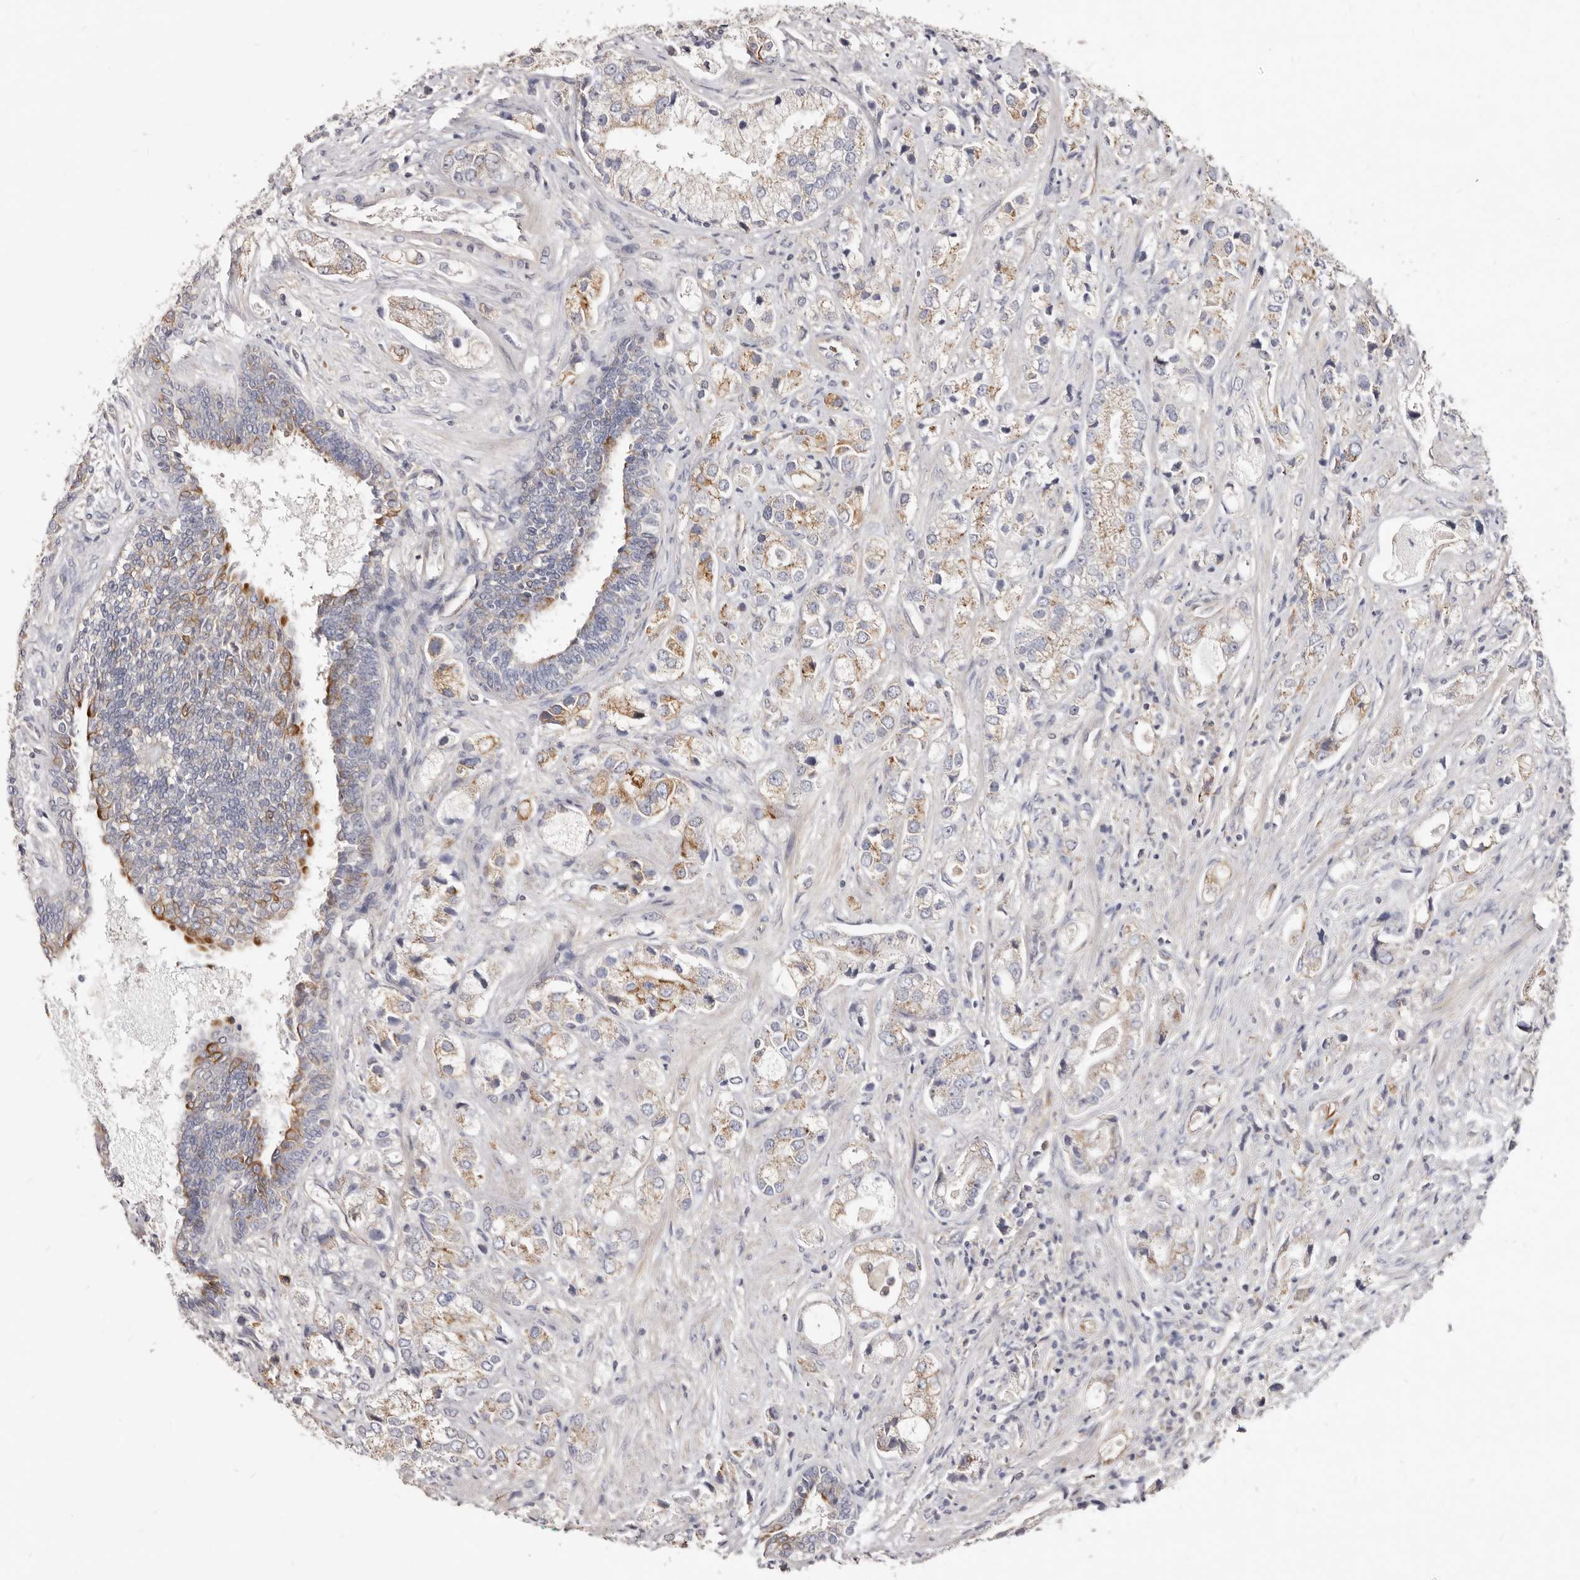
{"staining": {"intensity": "moderate", "quantity": "<25%", "location": "cytoplasmic/membranous"}, "tissue": "prostate cancer", "cell_type": "Tumor cells", "image_type": "cancer", "snomed": [{"axis": "morphology", "description": "Adenocarcinoma, High grade"}, {"axis": "topography", "description": "Prostate"}], "caption": "Protein positivity by immunohistochemistry displays moderate cytoplasmic/membranous positivity in approximately <25% of tumor cells in high-grade adenocarcinoma (prostate).", "gene": "LRRC25", "patient": {"sex": "male", "age": 50}}